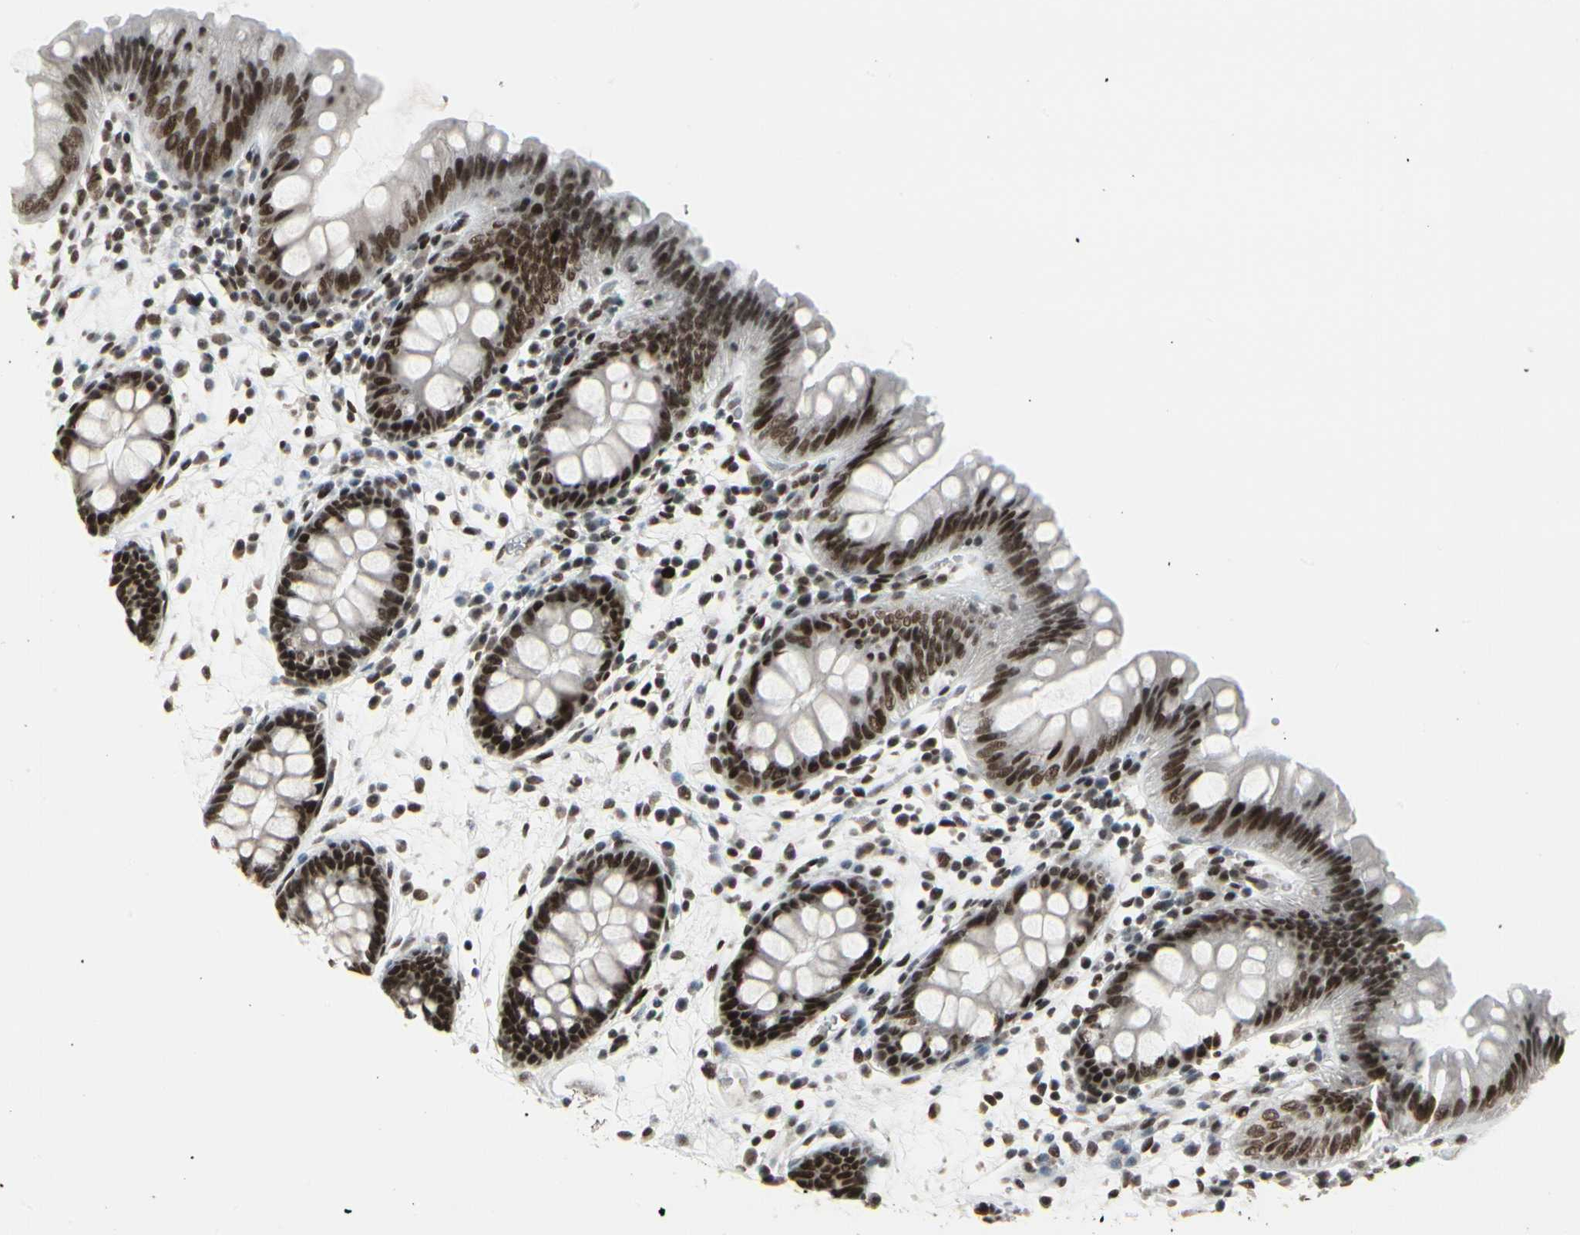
{"staining": {"intensity": "moderate", "quantity": ">75%", "location": "nuclear"}, "tissue": "colon", "cell_type": "Endothelial cells", "image_type": "normal", "snomed": [{"axis": "morphology", "description": "Normal tissue, NOS"}, {"axis": "topography", "description": "Smooth muscle"}, {"axis": "topography", "description": "Colon"}], "caption": "Immunohistochemistry of normal human colon exhibits medium levels of moderate nuclear staining in approximately >75% of endothelial cells.", "gene": "HMG20A", "patient": {"sex": "male", "age": 67}}